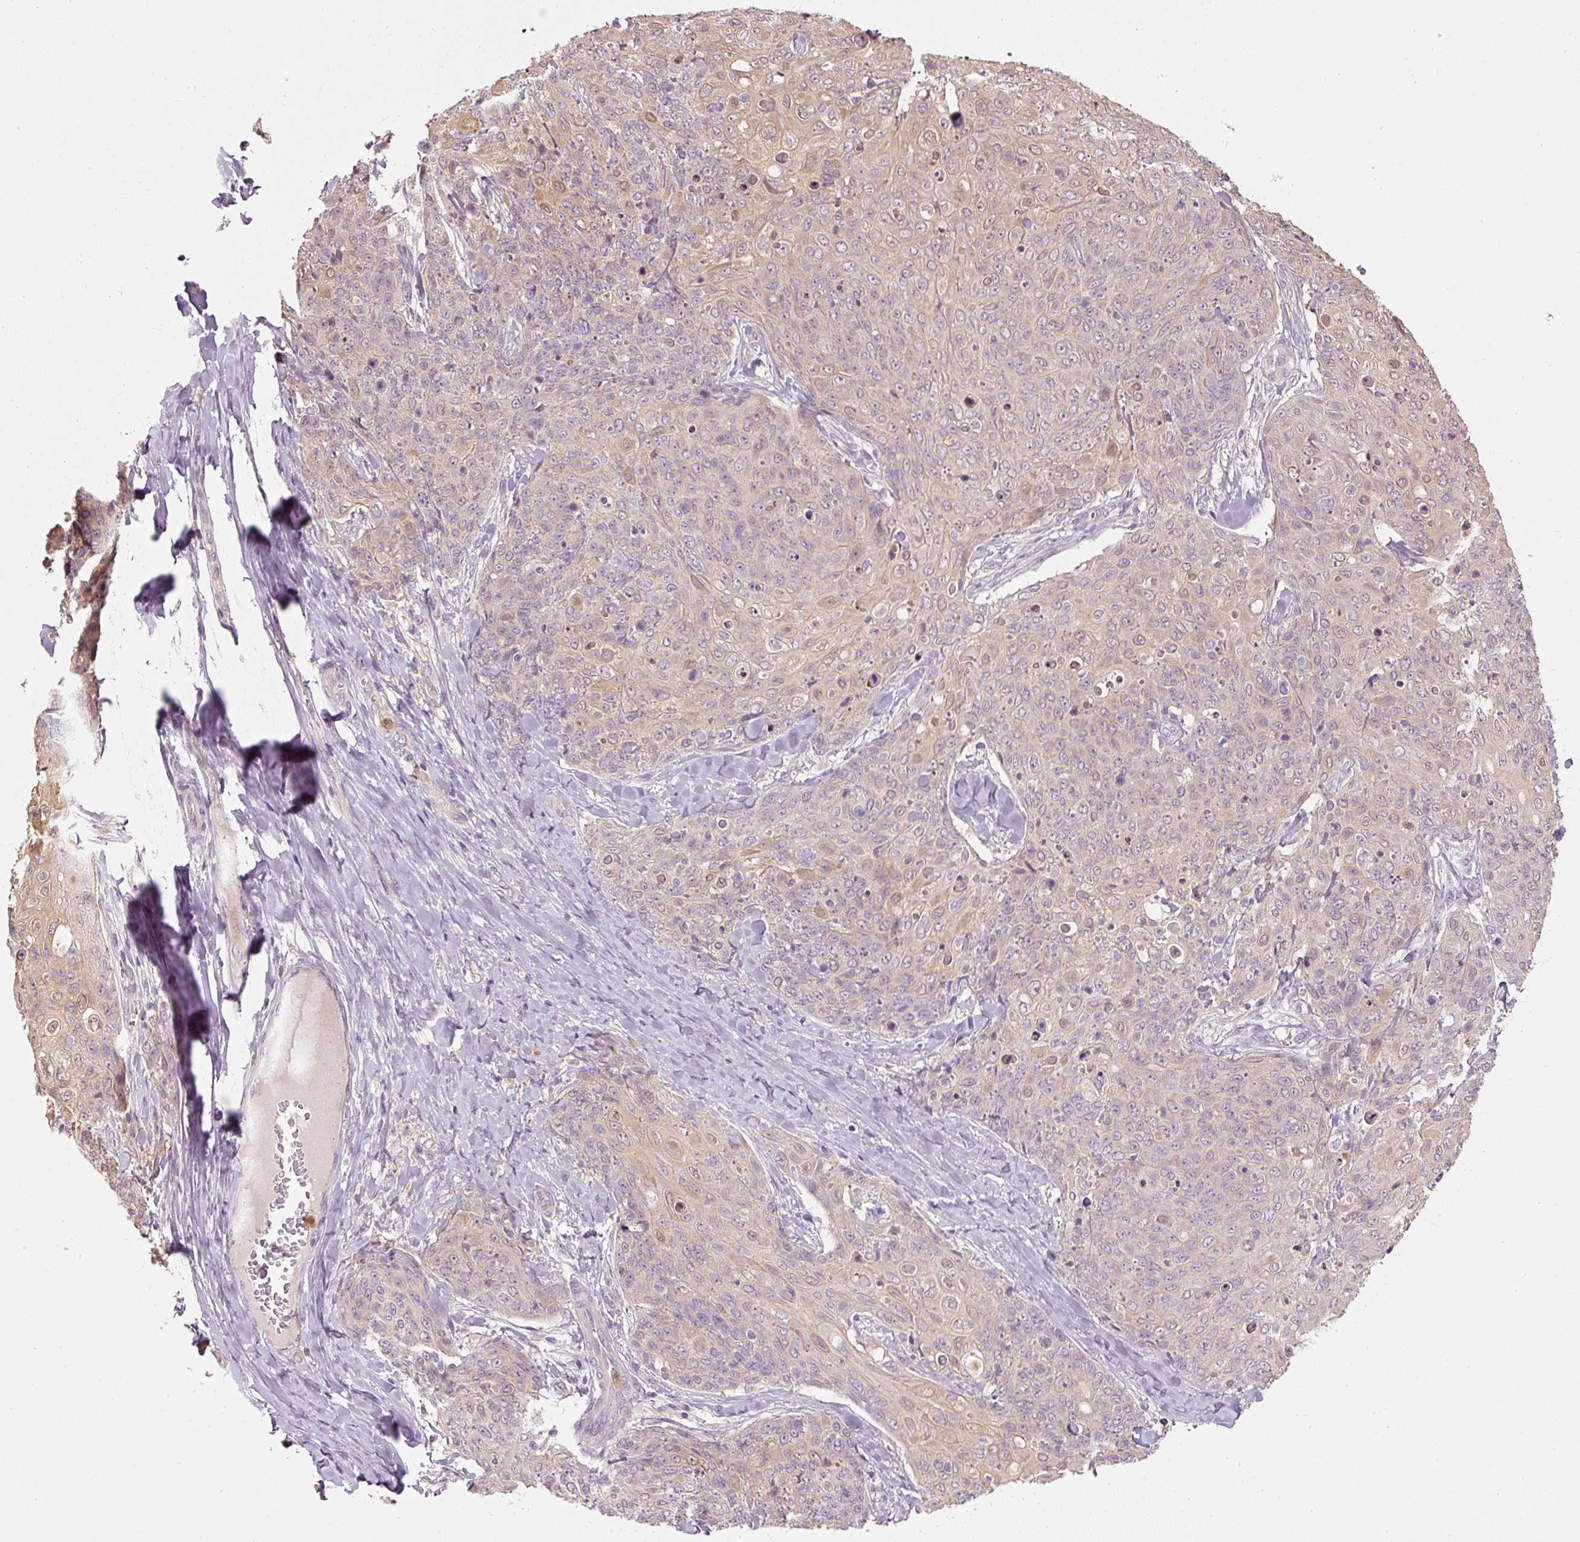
{"staining": {"intensity": "weak", "quantity": "25%-75%", "location": "cytoplasmic/membranous"}, "tissue": "skin cancer", "cell_type": "Tumor cells", "image_type": "cancer", "snomed": [{"axis": "morphology", "description": "Squamous cell carcinoma, NOS"}, {"axis": "topography", "description": "Skin"}, {"axis": "topography", "description": "Vulva"}], "caption": "This micrograph demonstrates skin cancer (squamous cell carcinoma) stained with immunohistochemistry to label a protein in brown. The cytoplasmic/membranous of tumor cells show weak positivity for the protein. Nuclei are counter-stained blue.", "gene": "CTTNBP2", "patient": {"sex": "female", "age": 85}}